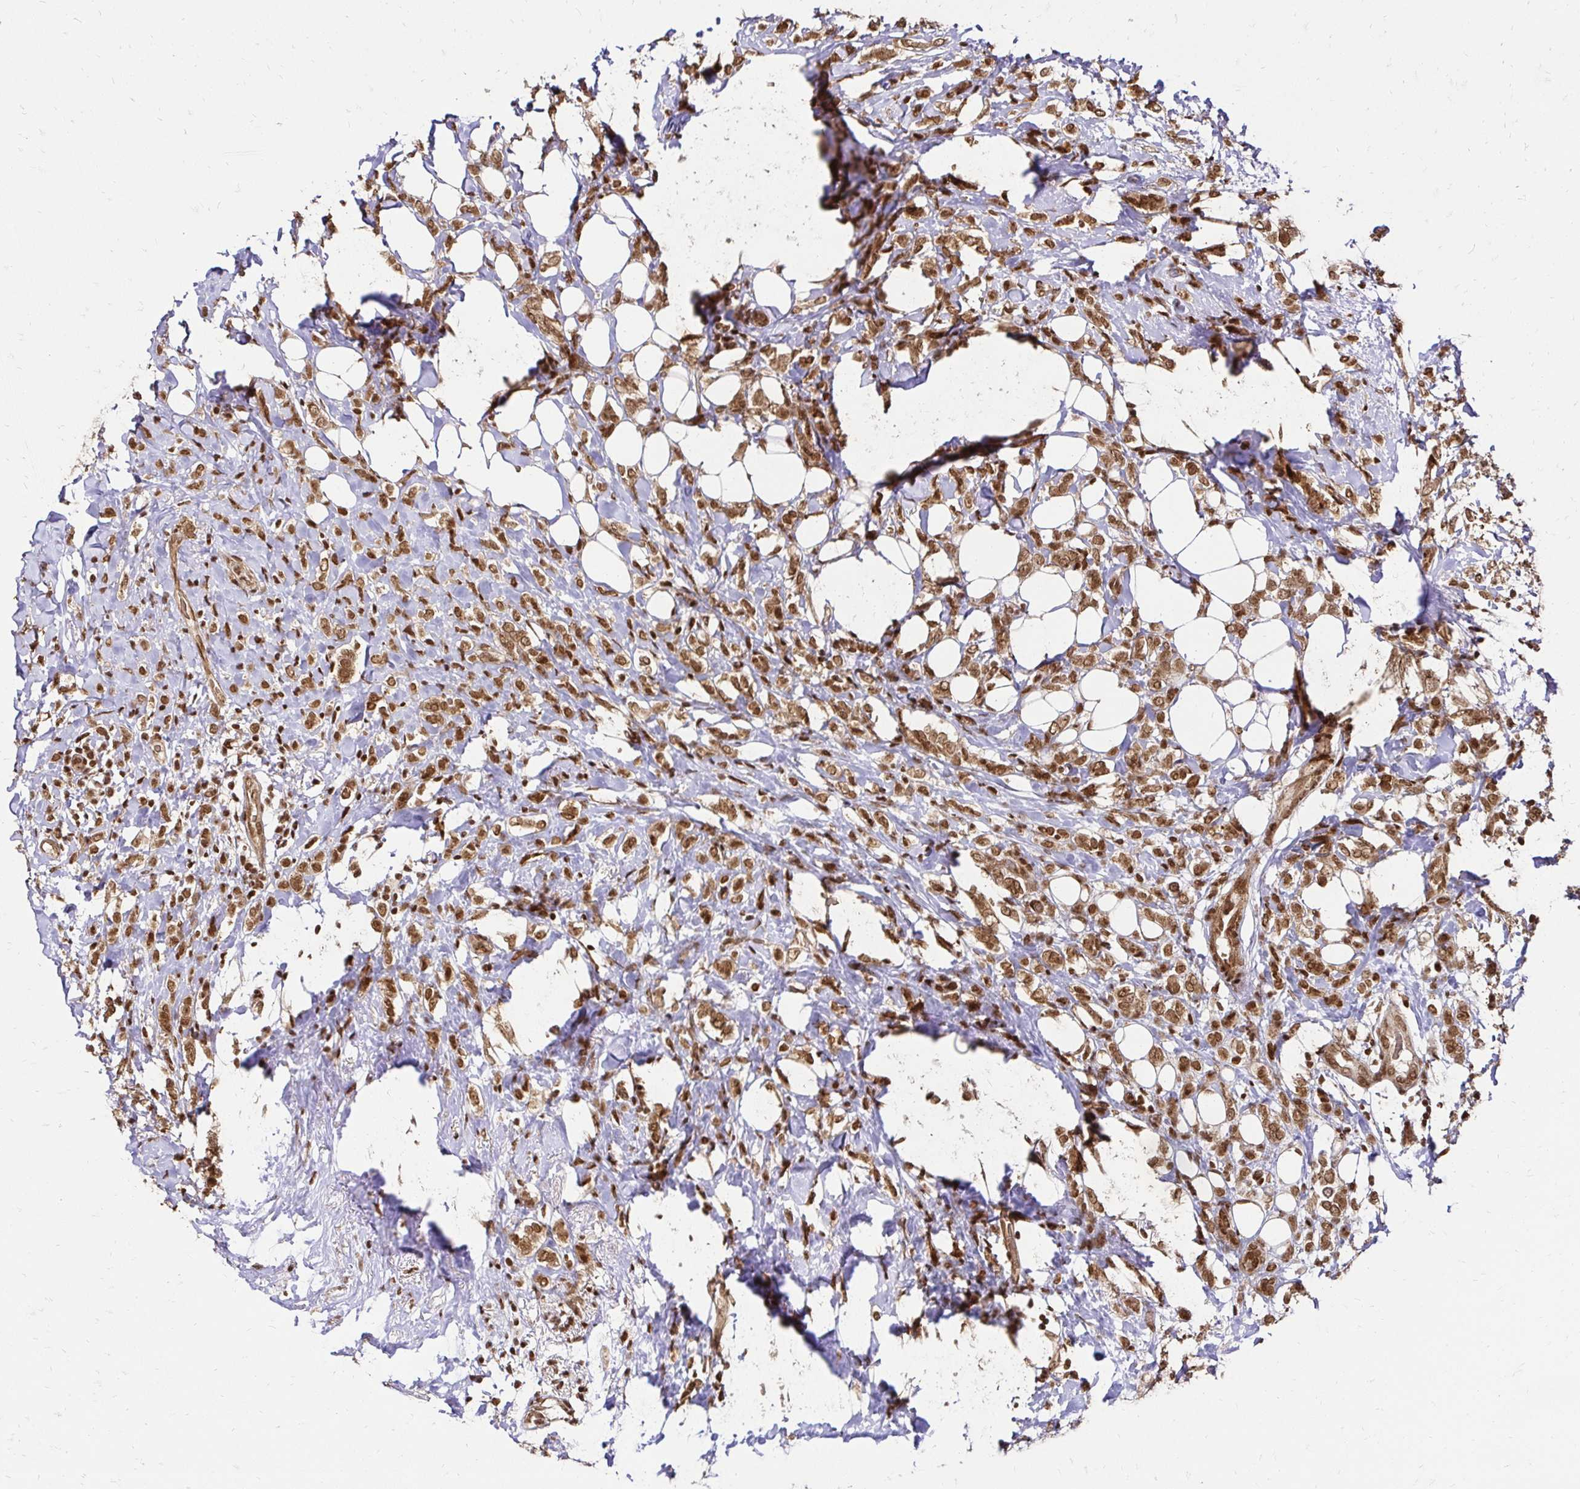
{"staining": {"intensity": "moderate", "quantity": ">75%", "location": "cytoplasmic/membranous,nuclear"}, "tissue": "breast cancer", "cell_type": "Tumor cells", "image_type": "cancer", "snomed": [{"axis": "morphology", "description": "Lobular carcinoma"}, {"axis": "topography", "description": "Breast"}], "caption": "Immunohistochemical staining of lobular carcinoma (breast) displays moderate cytoplasmic/membranous and nuclear protein positivity in approximately >75% of tumor cells.", "gene": "GLYR1", "patient": {"sex": "female", "age": 49}}